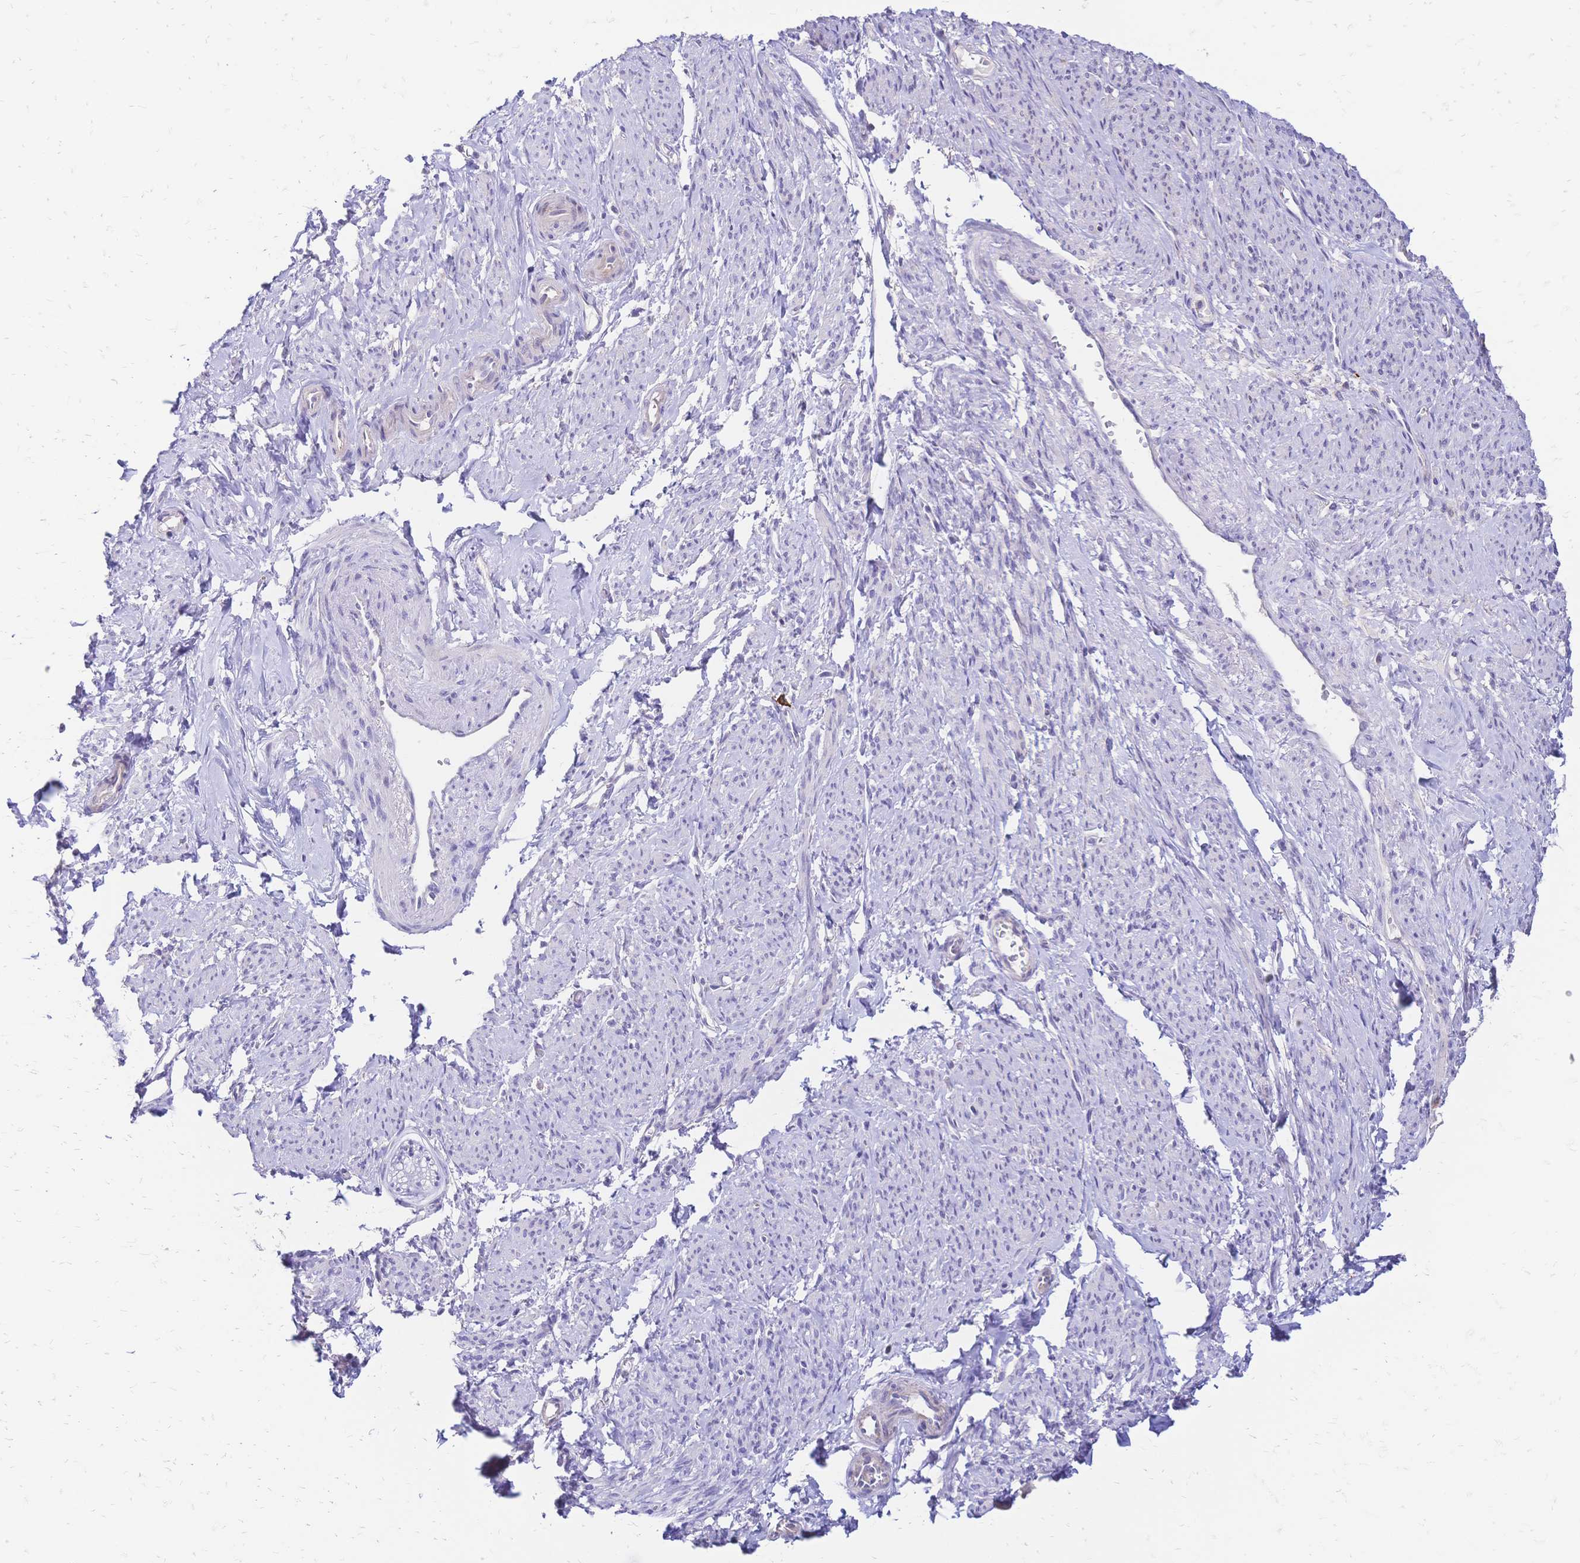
{"staining": {"intensity": "negative", "quantity": "none", "location": "none"}, "tissue": "smooth muscle", "cell_type": "Smooth muscle cells", "image_type": "normal", "snomed": [{"axis": "morphology", "description": "Normal tissue, NOS"}, {"axis": "topography", "description": "Smooth muscle"}], "caption": "High power microscopy micrograph of an IHC image of normal smooth muscle, revealing no significant expression in smooth muscle cells. (Immunohistochemistry, brightfield microscopy, high magnification).", "gene": "IL2RA", "patient": {"sex": "female", "age": 65}}